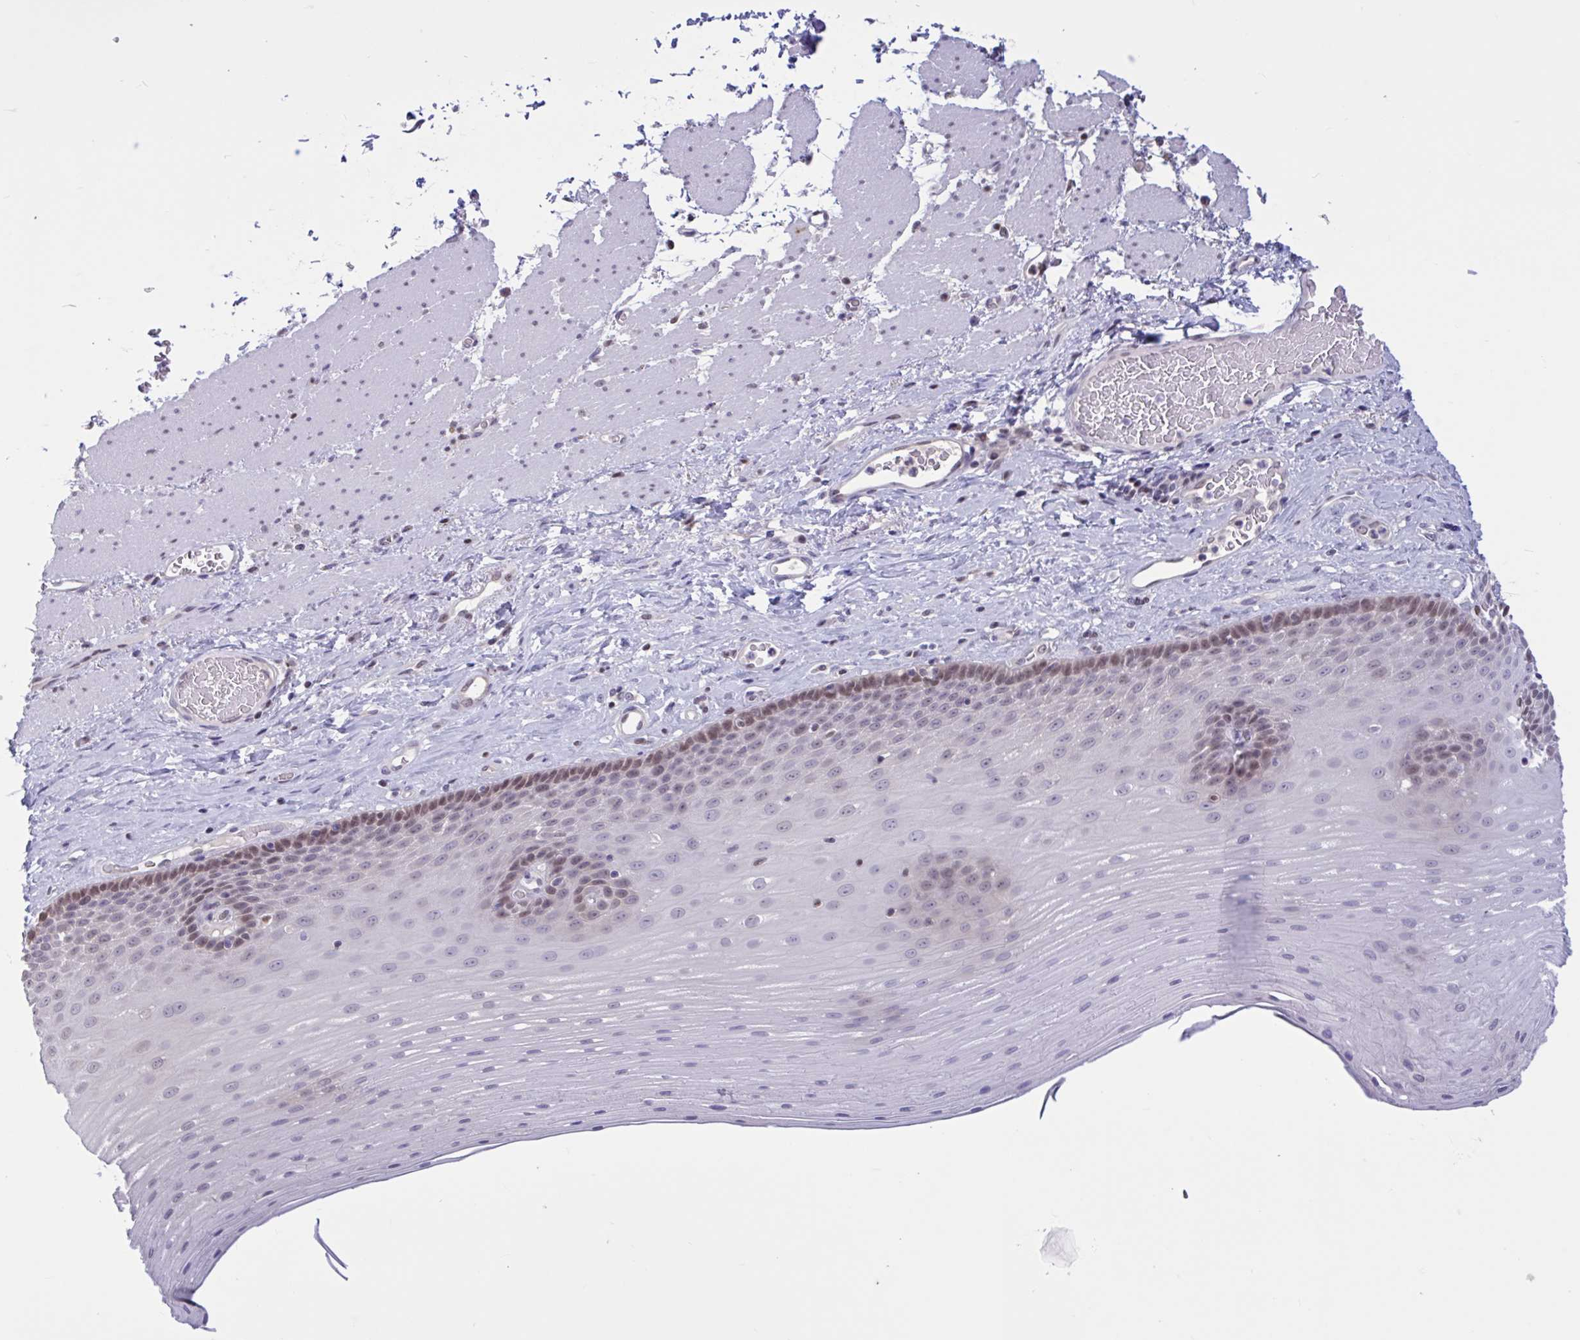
{"staining": {"intensity": "moderate", "quantity": "<25%", "location": "nuclear"}, "tissue": "esophagus", "cell_type": "Squamous epithelial cells", "image_type": "normal", "snomed": [{"axis": "morphology", "description": "Normal tissue, NOS"}, {"axis": "topography", "description": "Esophagus"}], "caption": "Squamous epithelial cells demonstrate low levels of moderate nuclear staining in about <25% of cells in normal human esophagus.", "gene": "RBL1", "patient": {"sex": "male", "age": 62}}